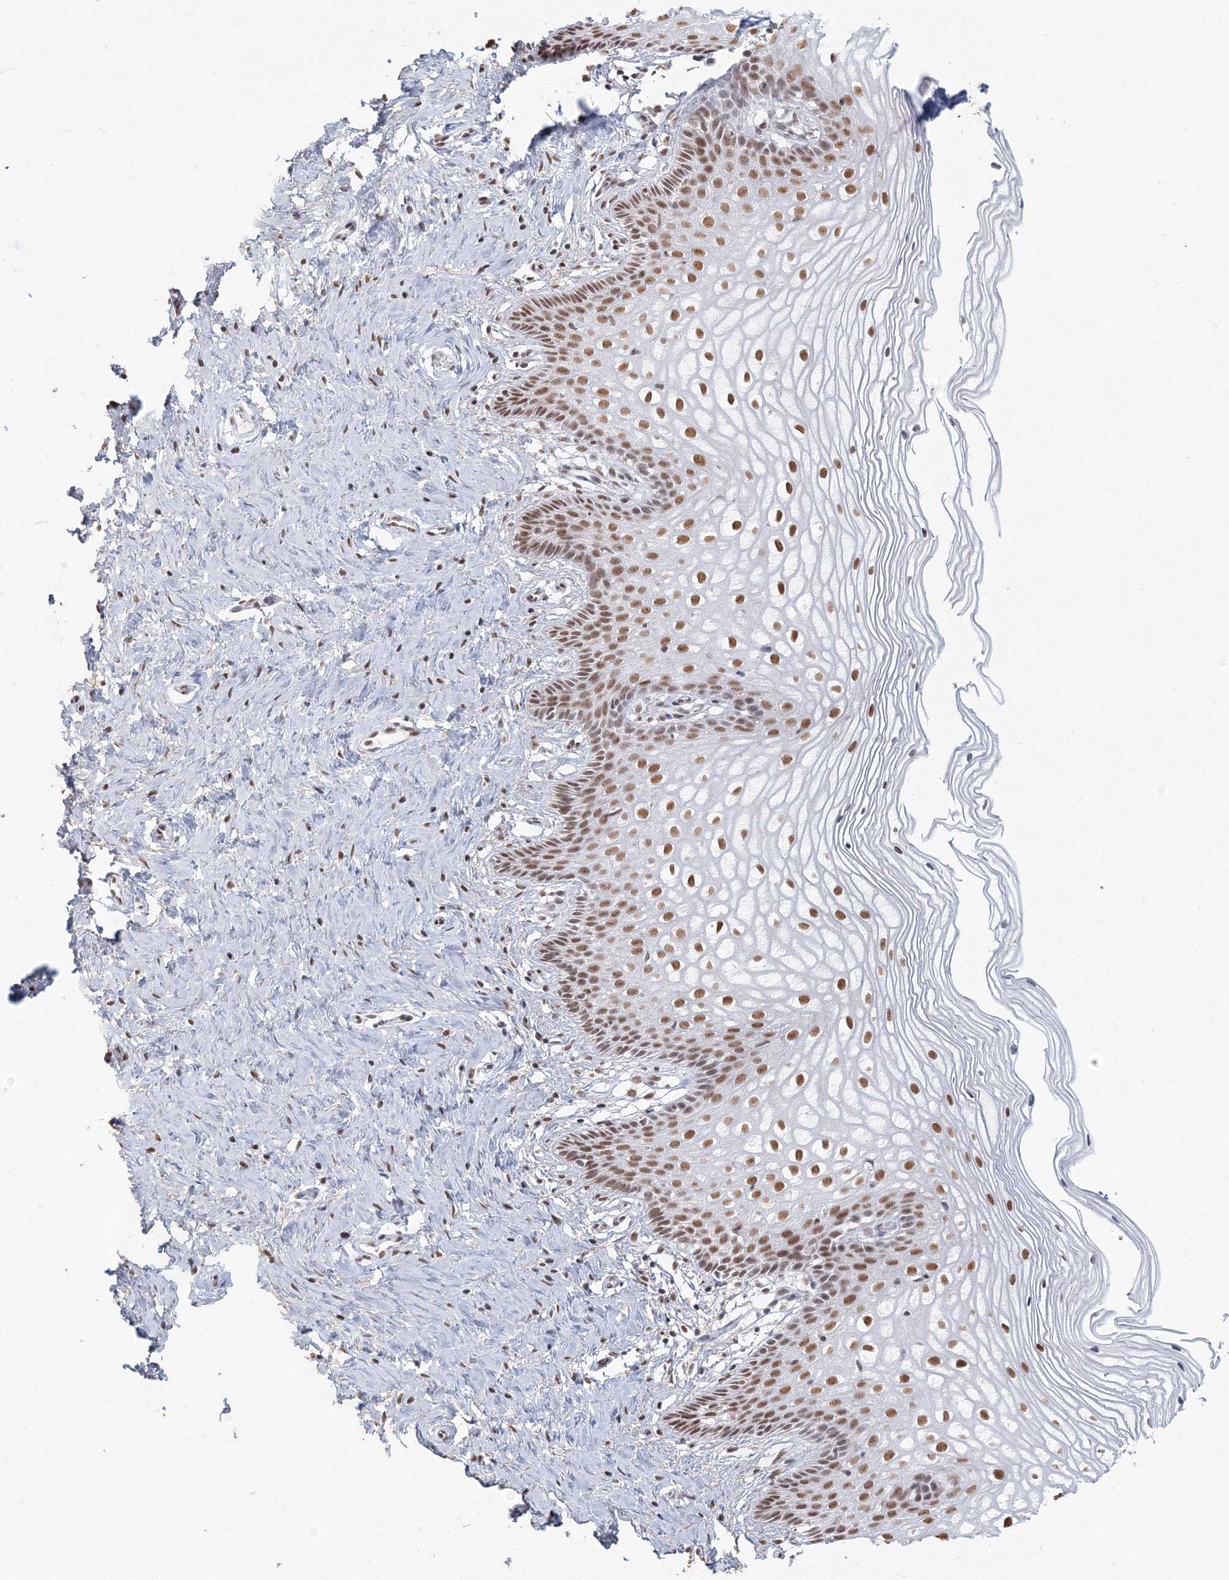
{"staining": {"intensity": "moderate", "quantity": ">75%", "location": "nuclear"}, "tissue": "cervix", "cell_type": "Glandular cells", "image_type": "normal", "snomed": [{"axis": "morphology", "description": "Normal tissue, NOS"}, {"axis": "topography", "description": "Cervix"}], "caption": "This photomicrograph displays IHC staining of benign cervix, with medium moderate nuclear expression in about >75% of glandular cells.", "gene": "PPP4R2", "patient": {"sex": "female", "age": 33}}